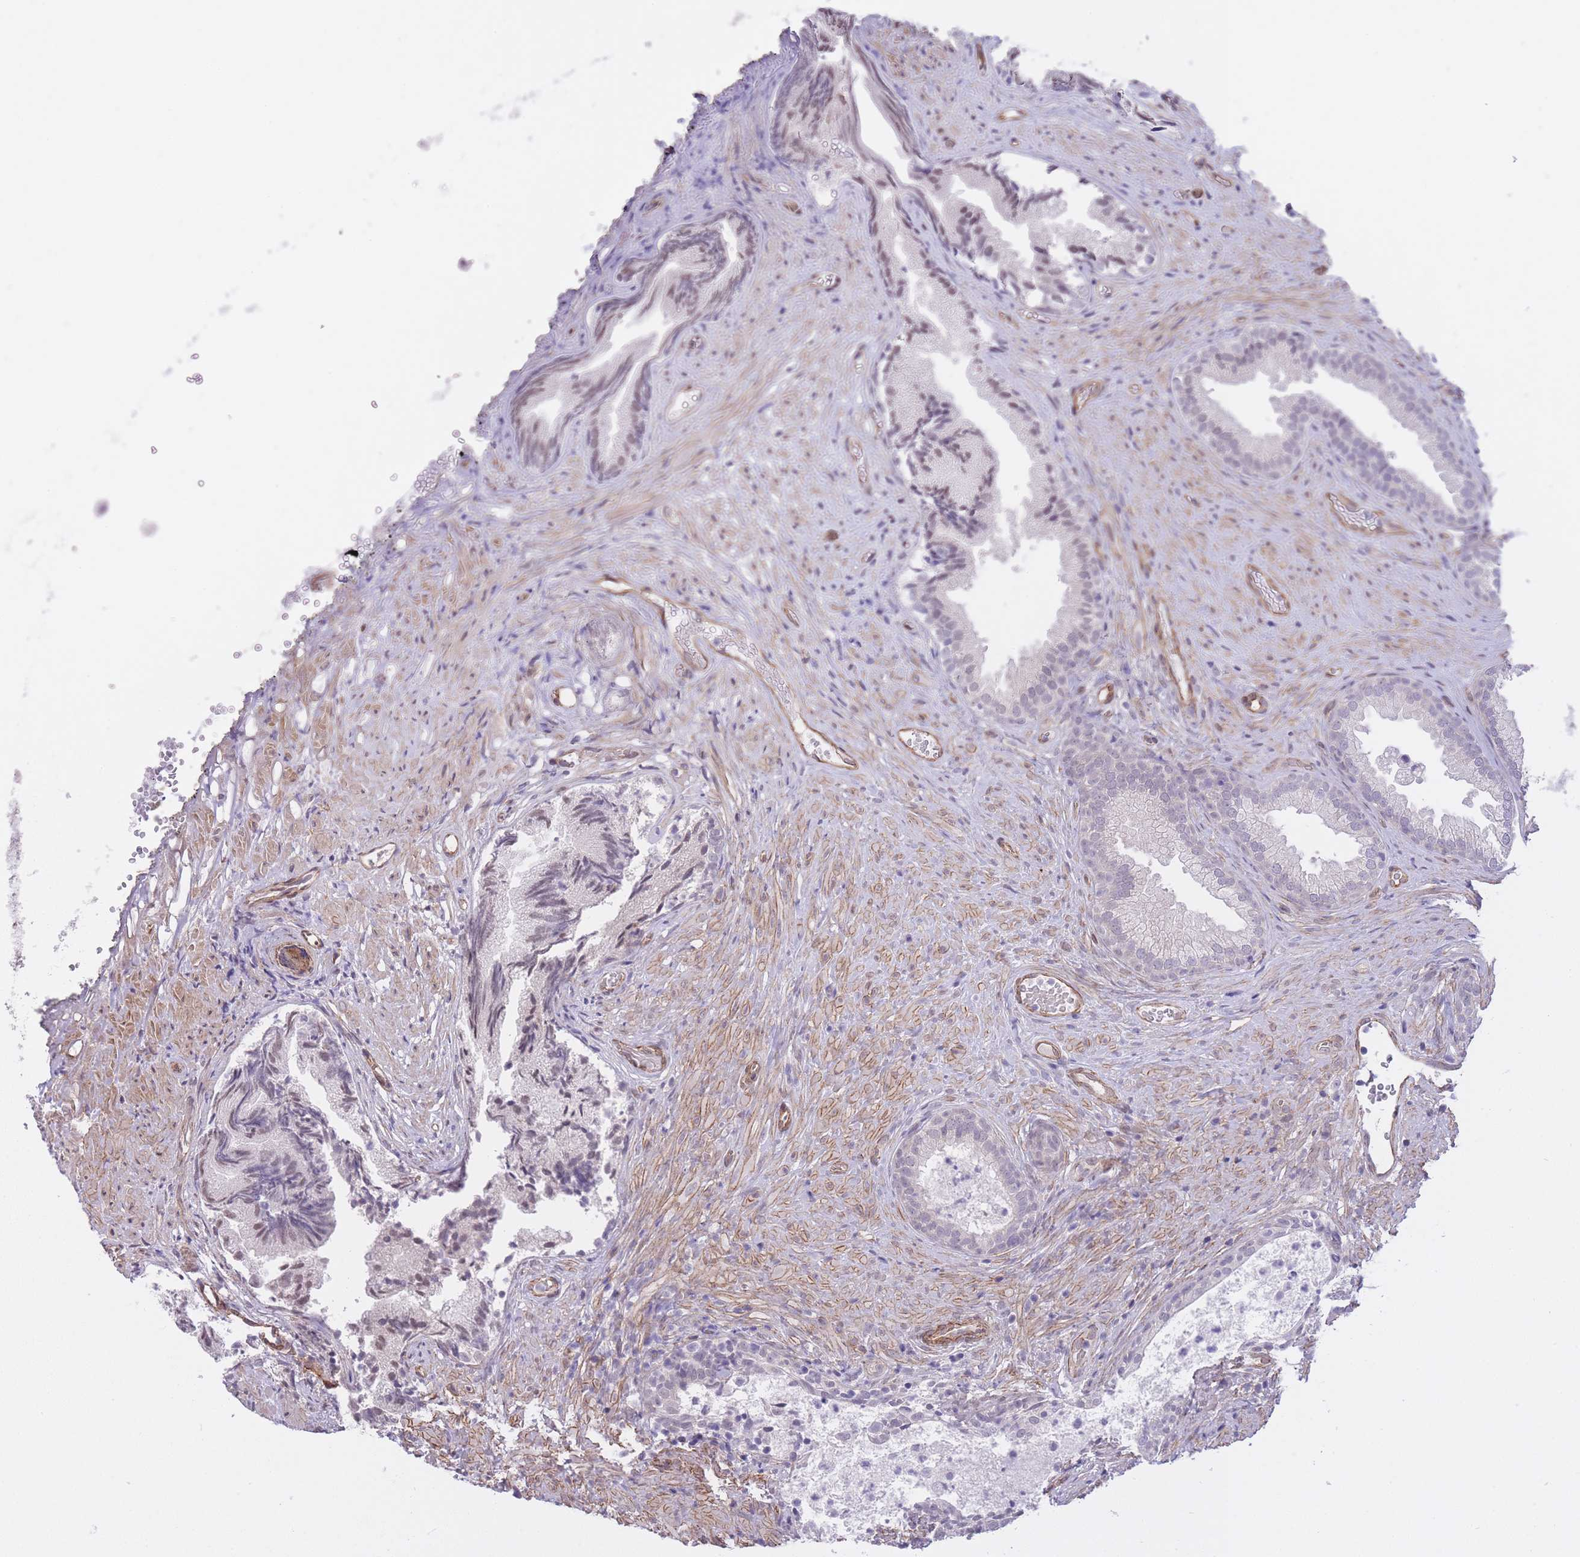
{"staining": {"intensity": "weak", "quantity": "<25%", "location": "nuclear"}, "tissue": "prostate", "cell_type": "Glandular cells", "image_type": "normal", "snomed": [{"axis": "morphology", "description": "Normal tissue, NOS"}, {"axis": "topography", "description": "Prostate"}], "caption": "IHC photomicrograph of normal prostate: prostate stained with DAB (3,3'-diaminobenzidine) exhibits no significant protein expression in glandular cells.", "gene": "QTRT1", "patient": {"sex": "male", "age": 76}}